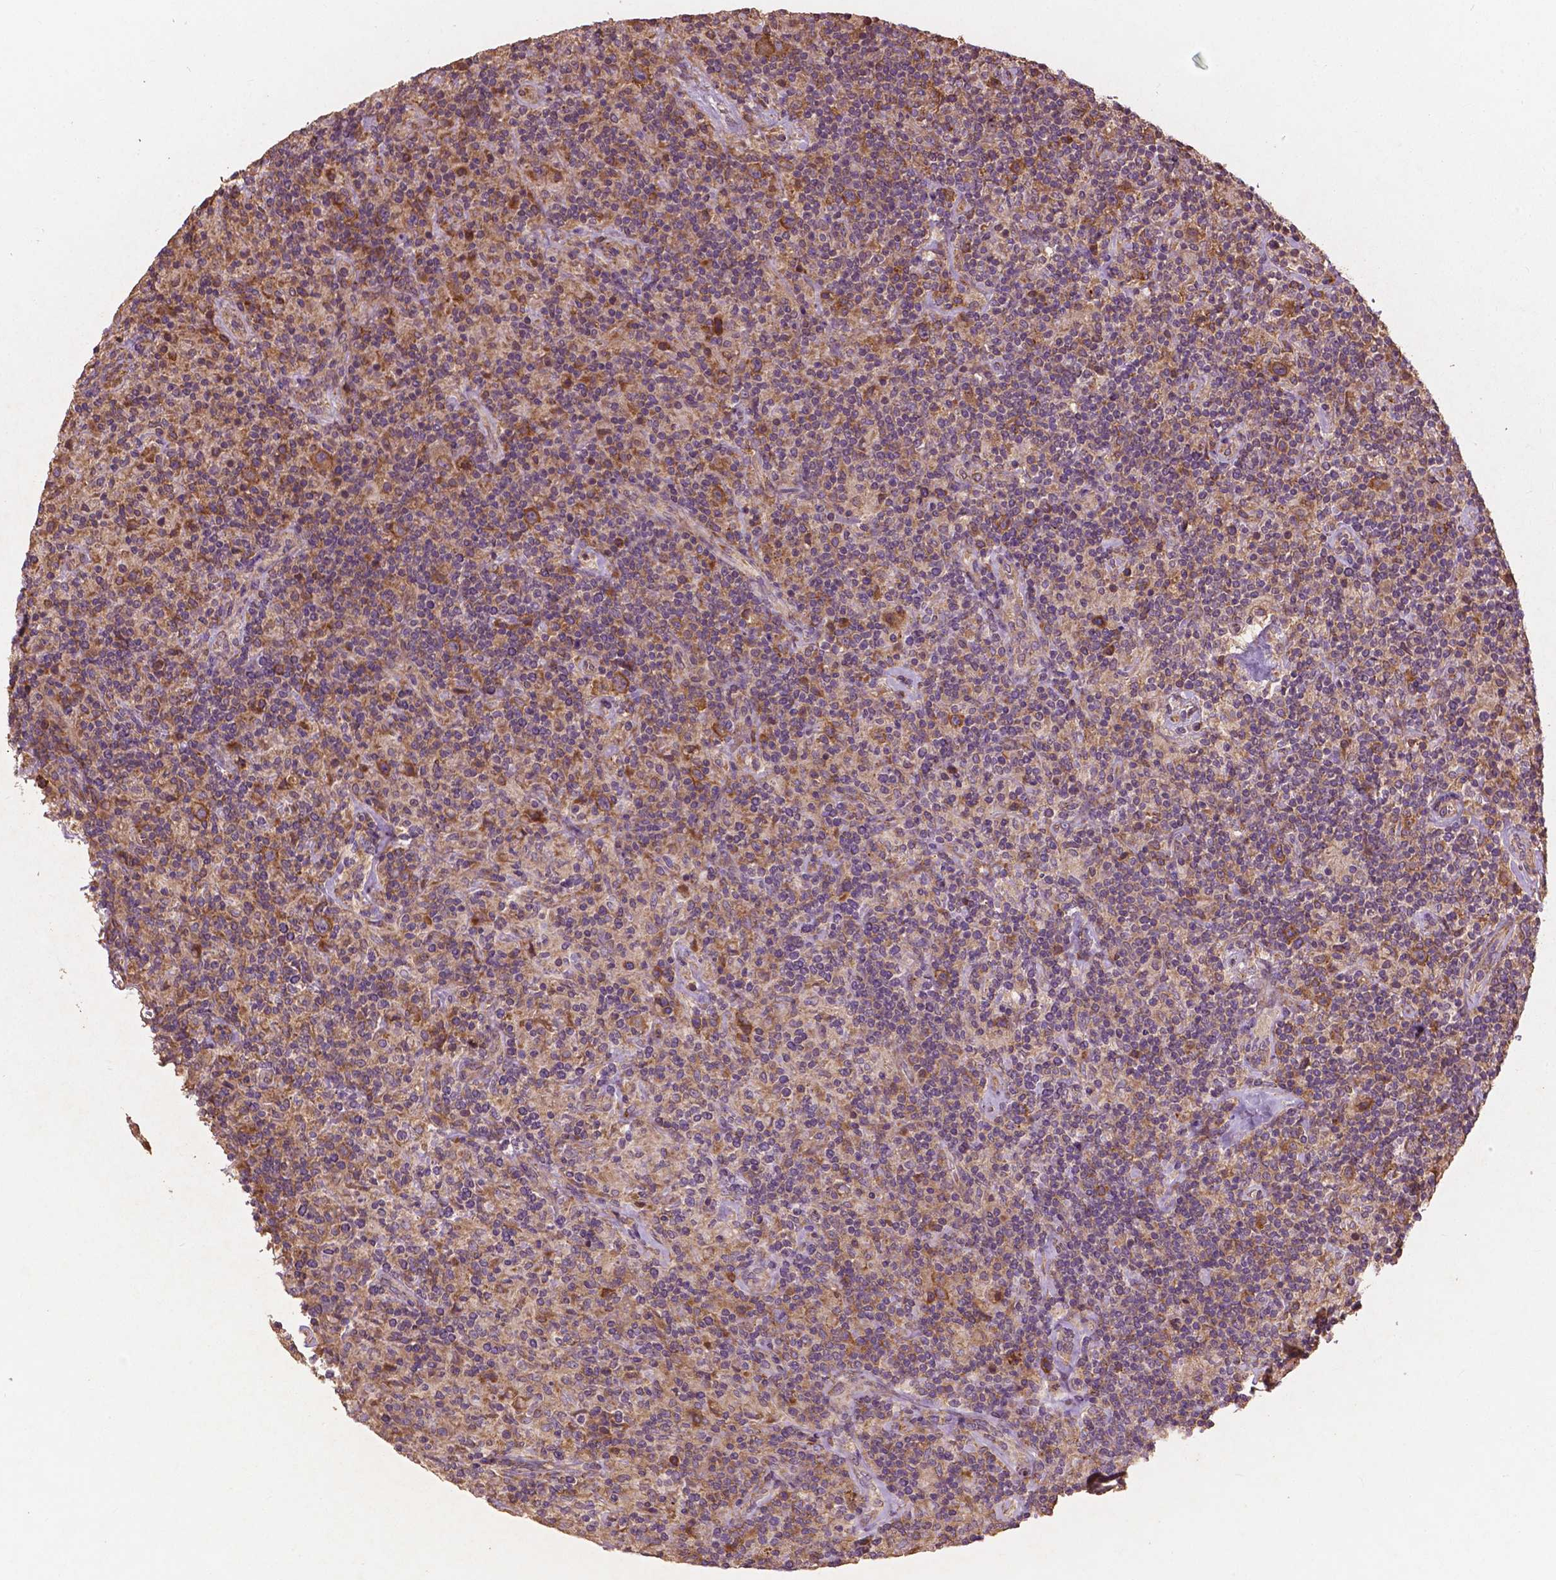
{"staining": {"intensity": "strong", "quantity": "25%-75%", "location": "cytoplasmic/membranous"}, "tissue": "lymphoma", "cell_type": "Tumor cells", "image_type": "cancer", "snomed": [{"axis": "morphology", "description": "Hodgkin's disease, NOS"}, {"axis": "topography", "description": "Lymph node"}], "caption": "Hodgkin's disease was stained to show a protein in brown. There is high levels of strong cytoplasmic/membranous staining in approximately 25%-75% of tumor cells.", "gene": "G3BP1", "patient": {"sex": "male", "age": 70}}